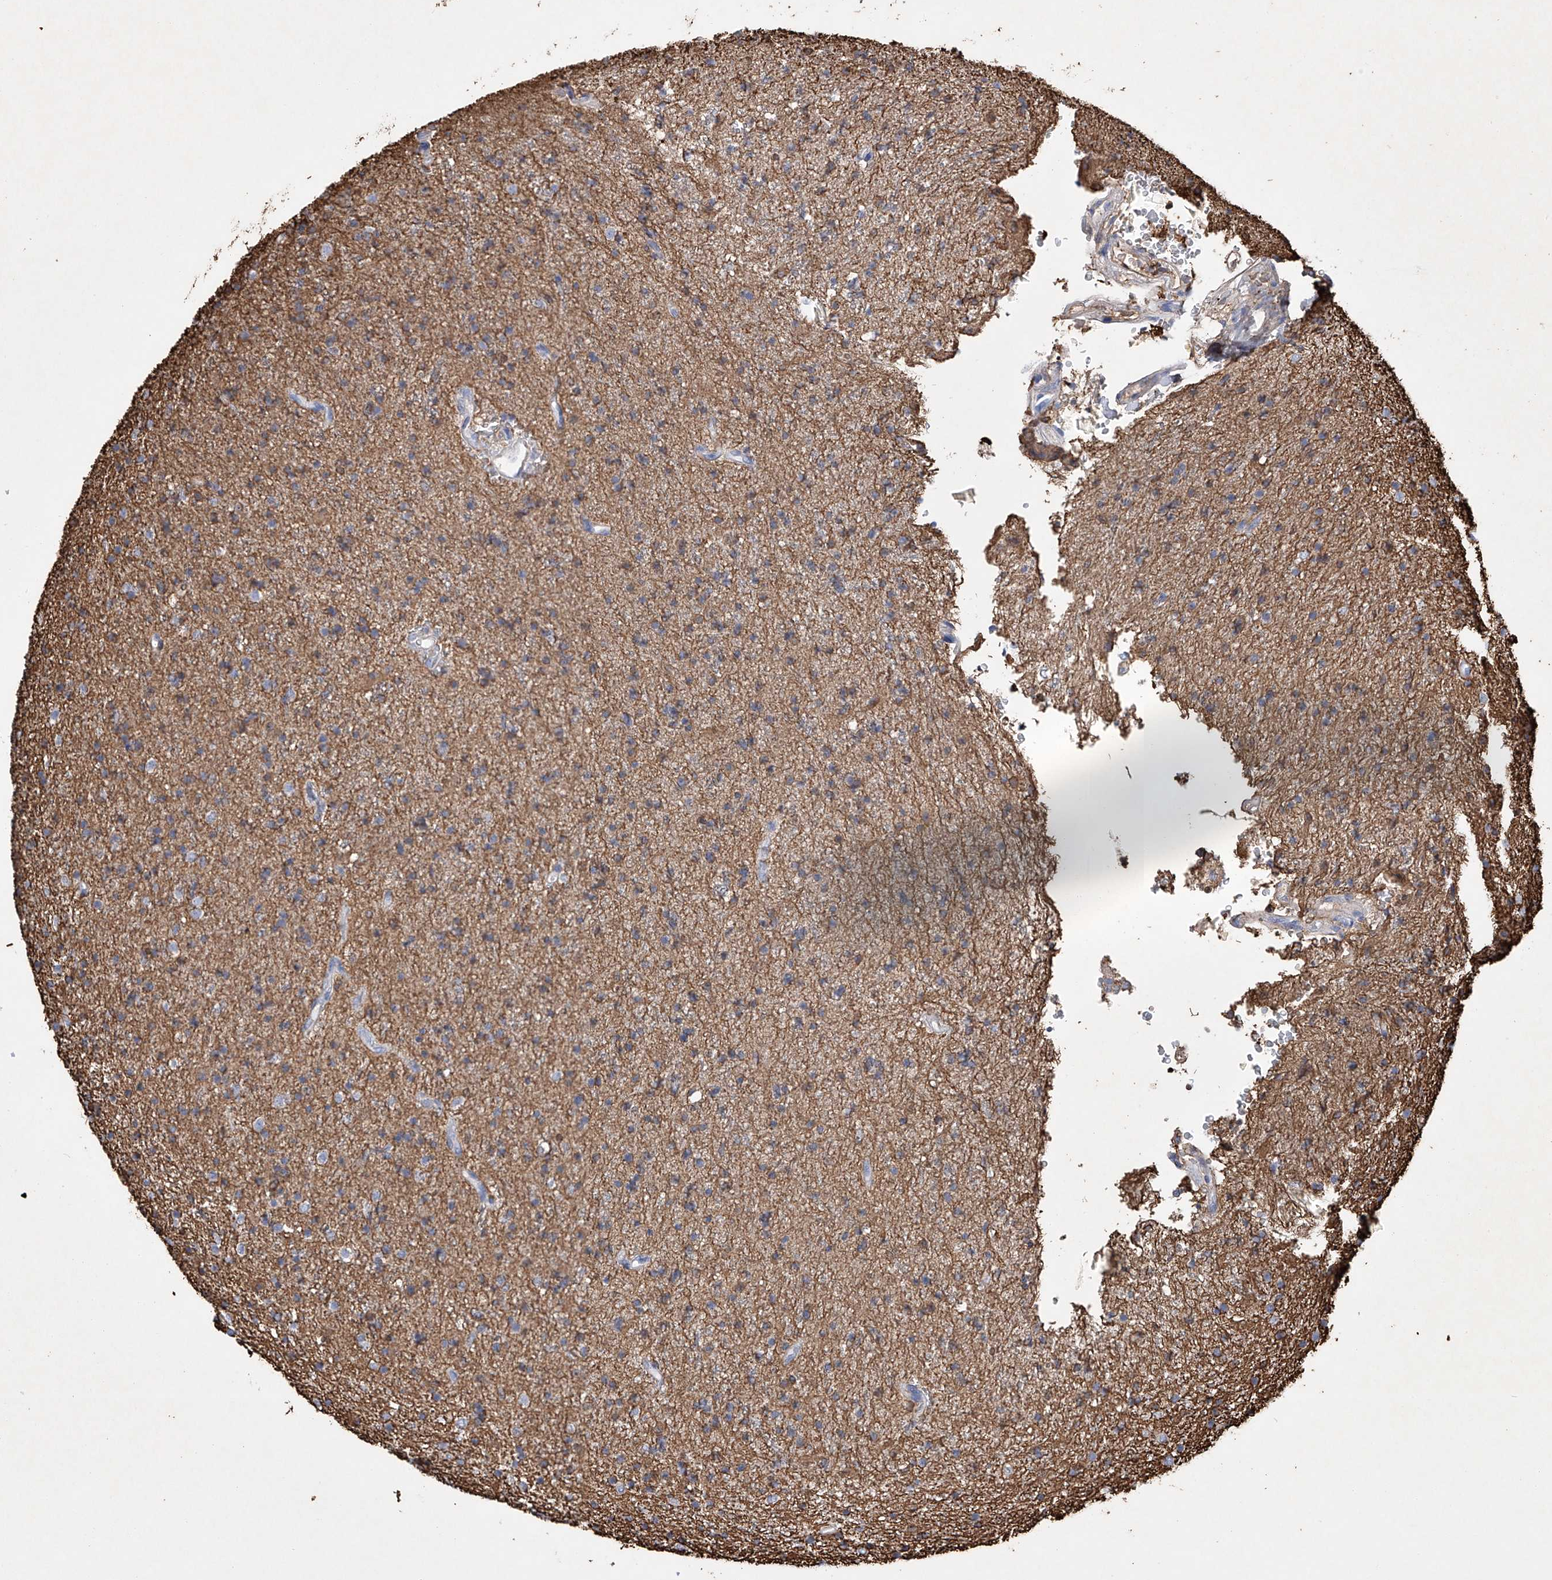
{"staining": {"intensity": "negative", "quantity": "none", "location": "none"}, "tissue": "glioma", "cell_type": "Tumor cells", "image_type": "cancer", "snomed": [{"axis": "morphology", "description": "Glioma, malignant, High grade"}, {"axis": "topography", "description": "Brain"}], "caption": "The histopathology image demonstrates no staining of tumor cells in glioma. (Stains: DAB IHC with hematoxylin counter stain, Microscopy: brightfield microscopy at high magnification).", "gene": "ADRA1A", "patient": {"sex": "male", "age": 34}}